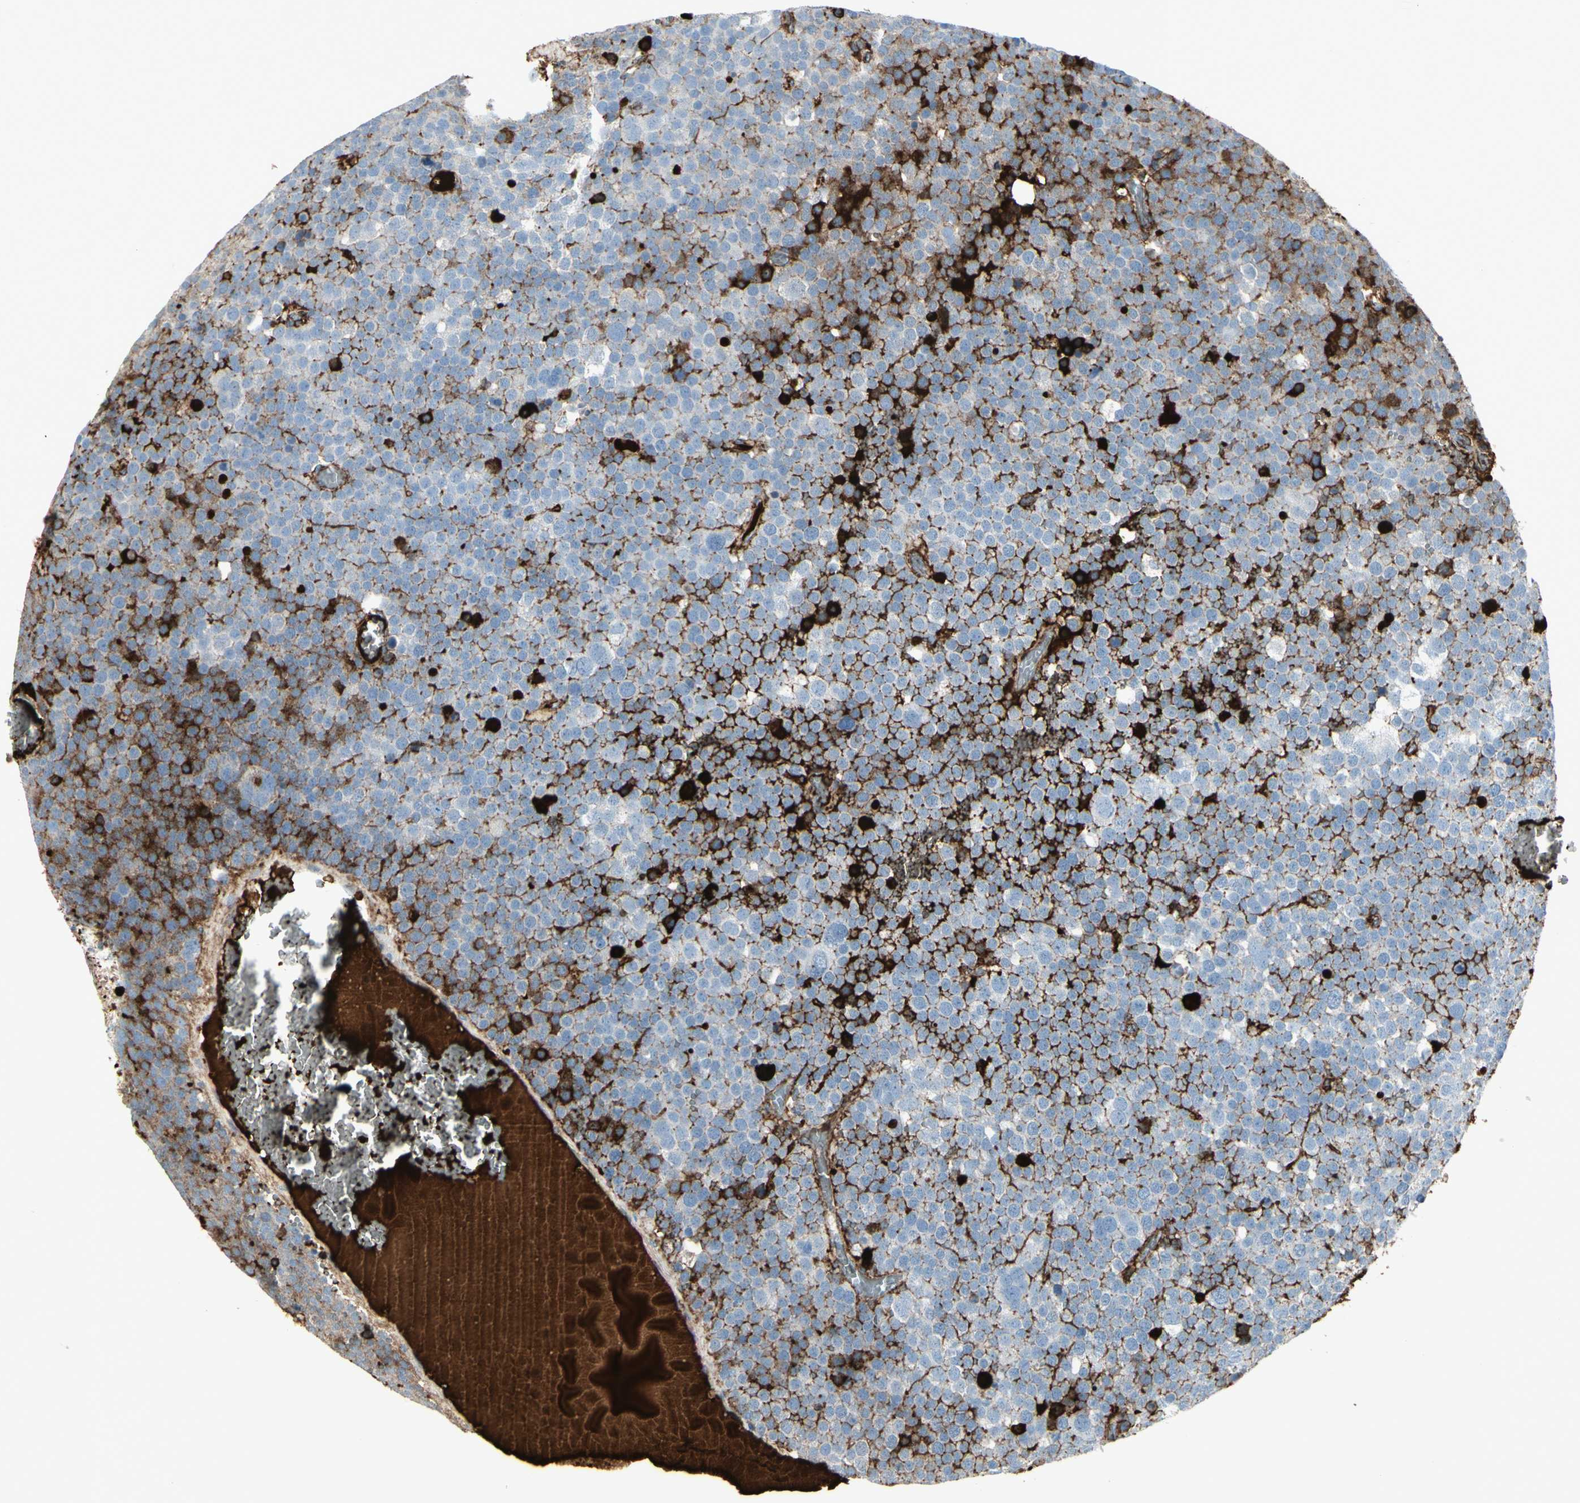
{"staining": {"intensity": "strong", "quantity": "<25%", "location": "cytoplasmic/membranous"}, "tissue": "testis cancer", "cell_type": "Tumor cells", "image_type": "cancer", "snomed": [{"axis": "morphology", "description": "Seminoma, NOS"}, {"axis": "topography", "description": "Testis"}], "caption": "The photomicrograph exhibits immunohistochemical staining of seminoma (testis). There is strong cytoplasmic/membranous expression is identified in about <25% of tumor cells.", "gene": "IGHG1", "patient": {"sex": "male", "age": 71}}